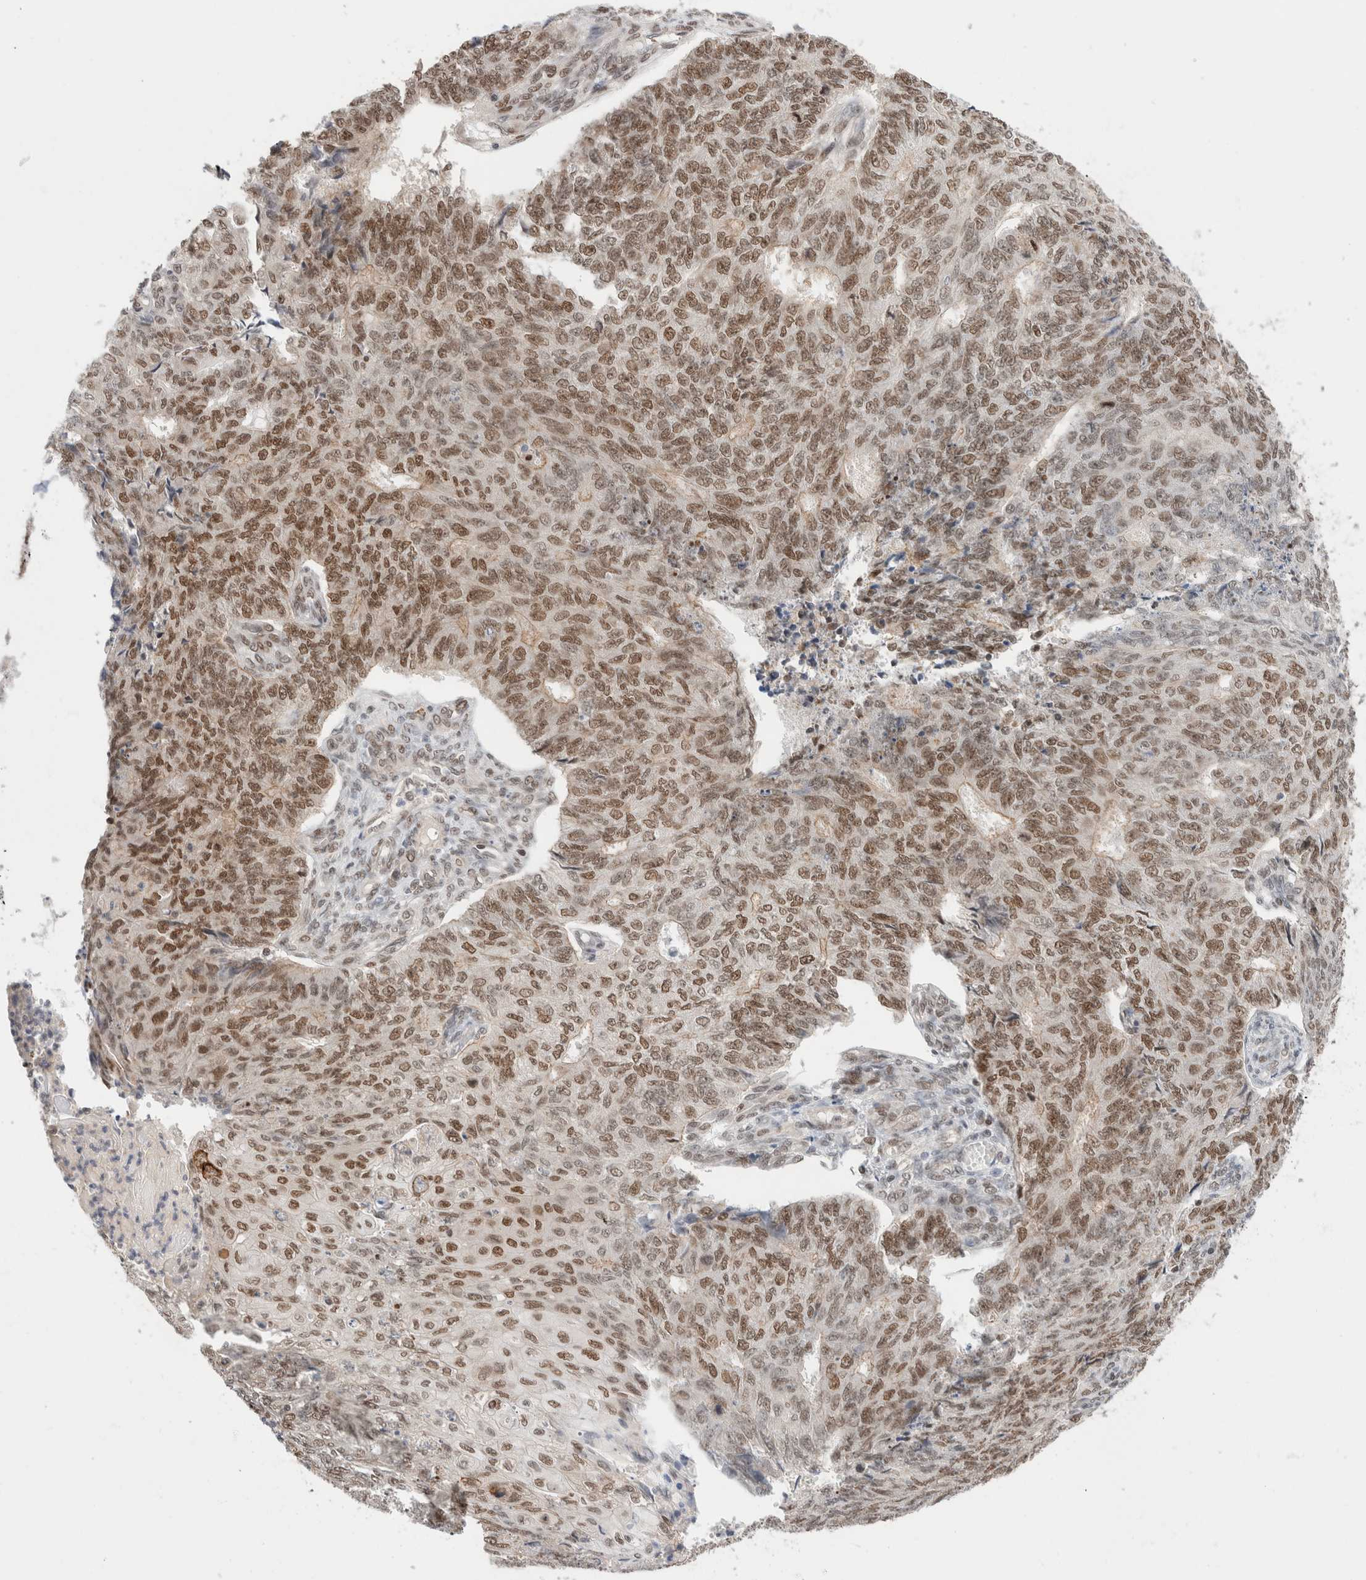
{"staining": {"intensity": "moderate", "quantity": ">75%", "location": "nuclear"}, "tissue": "endometrial cancer", "cell_type": "Tumor cells", "image_type": "cancer", "snomed": [{"axis": "morphology", "description": "Adenocarcinoma, NOS"}, {"axis": "topography", "description": "Endometrium"}], "caption": "Tumor cells reveal medium levels of moderate nuclear staining in about >75% of cells in endometrial adenocarcinoma.", "gene": "GATAD2A", "patient": {"sex": "female", "age": 32}}